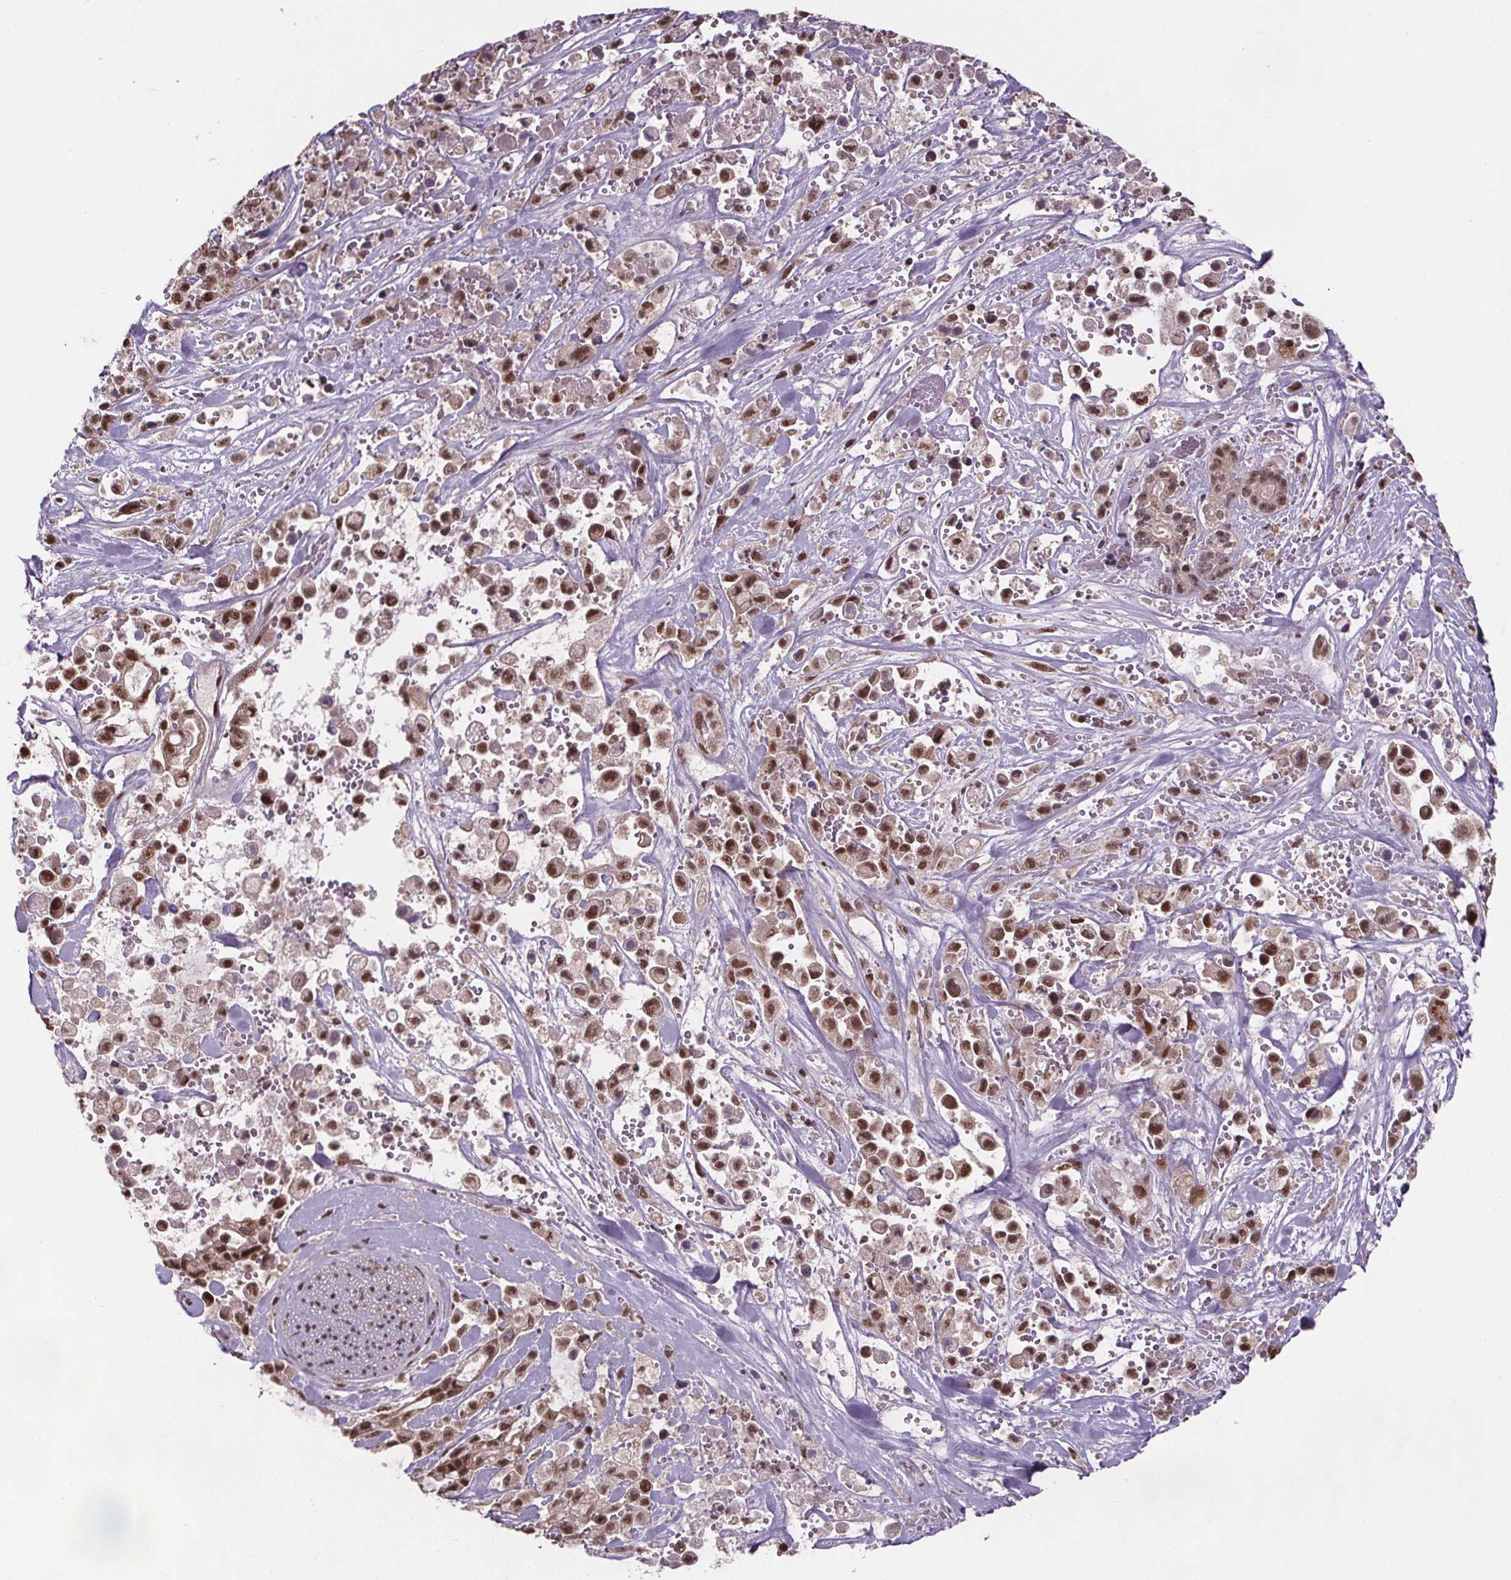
{"staining": {"intensity": "moderate", "quantity": ">75%", "location": "nuclear"}, "tissue": "pancreatic cancer", "cell_type": "Tumor cells", "image_type": "cancer", "snomed": [{"axis": "morphology", "description": "Adenocarcinoma, NOS"}, {"axis": "topography", "description": "Pancreas"}], "caption": "This is a photomicrograph of immunohistochemistry (IHC) staining of pancreatic cancer (adenocarcinoma), which shows moderate expression in the nuclear of tumor cells.", "gene": "JARID2", "patient": {"sex": "male", "age": 44}}